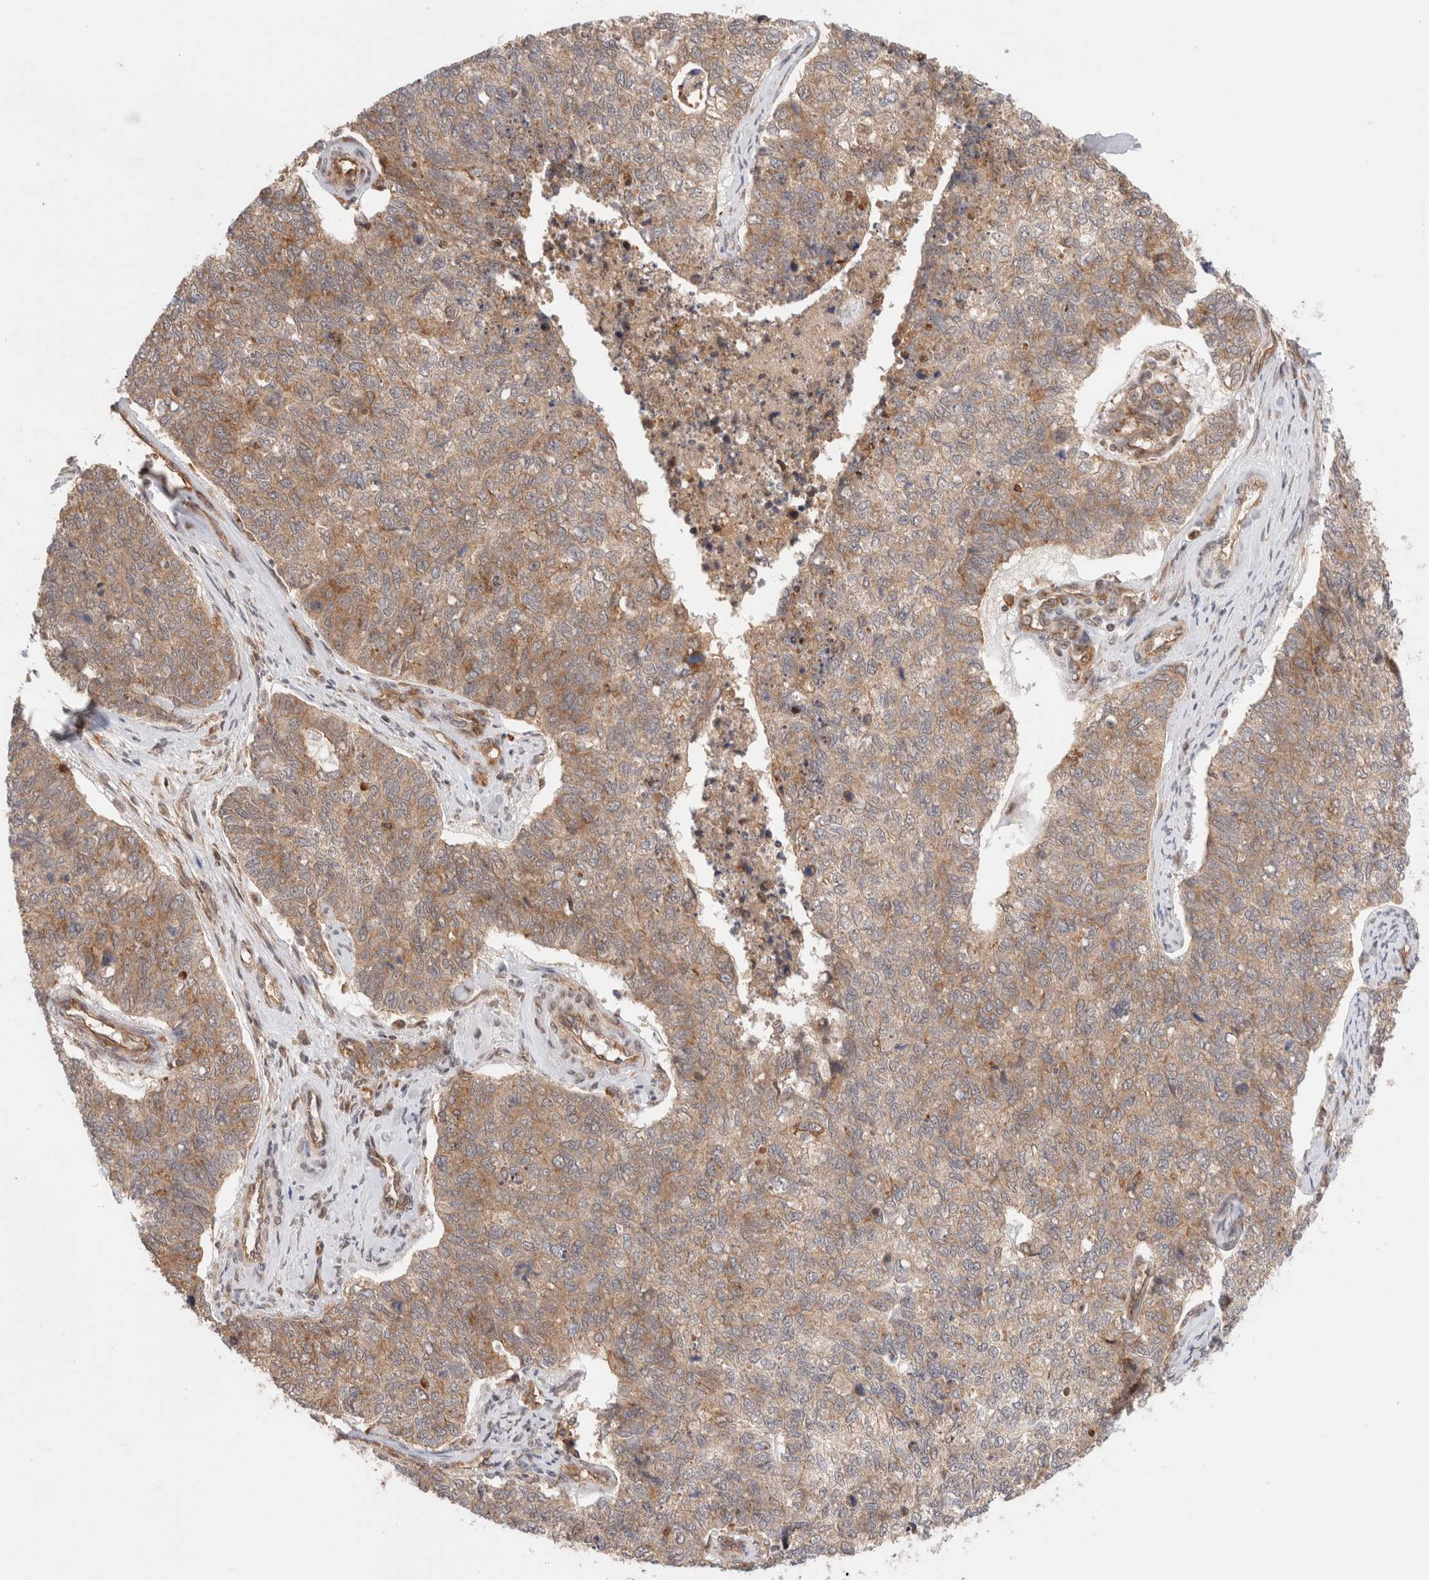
{"staining": {"intensity": "weak", "quantity": ">75%", "location": "cytoplasmic/membranous"}, "tissue": "cervical cancer", "cell_type": "Tumor cells", "image_type": "cancer", "snomed": [{"axis": "morphology", "description": "Squamous cell carcinoma, NOS"}, {"axis": "topography", "description": "Cervix"}], "caption": "Cervical cancer (squamous cell carcinoma) stained with a protein marker displays weak staining in tumor cells.", "gene": "SIKE1", "patient": {"sex": "female", "age": 63}}